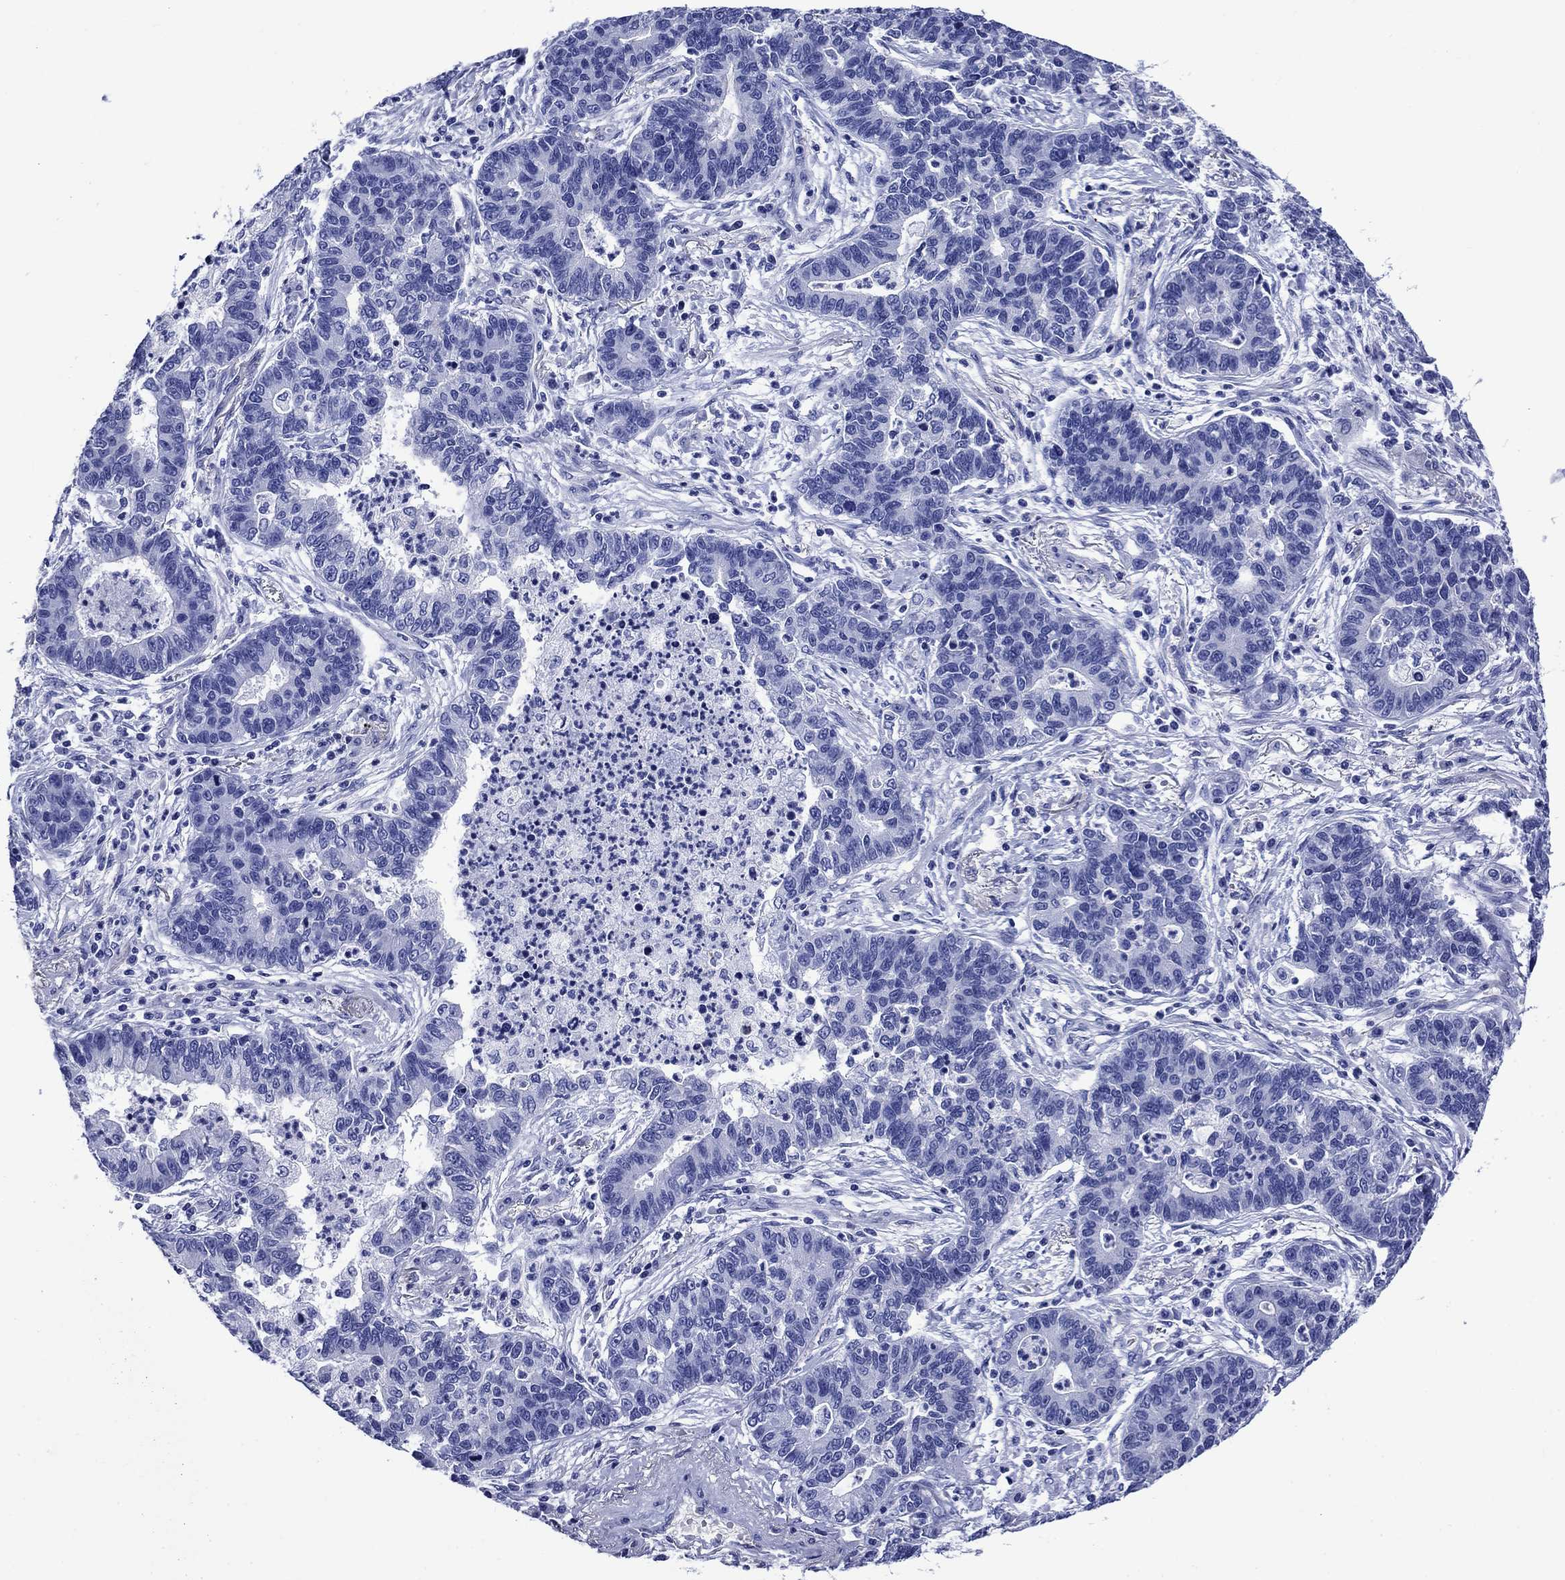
{"staining": {"intensity": "negative", "quantity": "none", "location": "none"}, "tissue": "lung cancer", "cell_type": "Tumor cells", "image_type": "cancer", "snomed": [{"axis": "morphology", "description": "Adenocarcinoma, NOS"}, {"axis": "topography", "description": "Lung"}], "caption": "Human lung adenocarcinoma stained for a protein using immunohistochemistry (IHC) shows no staining in tumor cells.", "gene": "SLC1A2", "patient": {"sex": "female", "age": 57}}